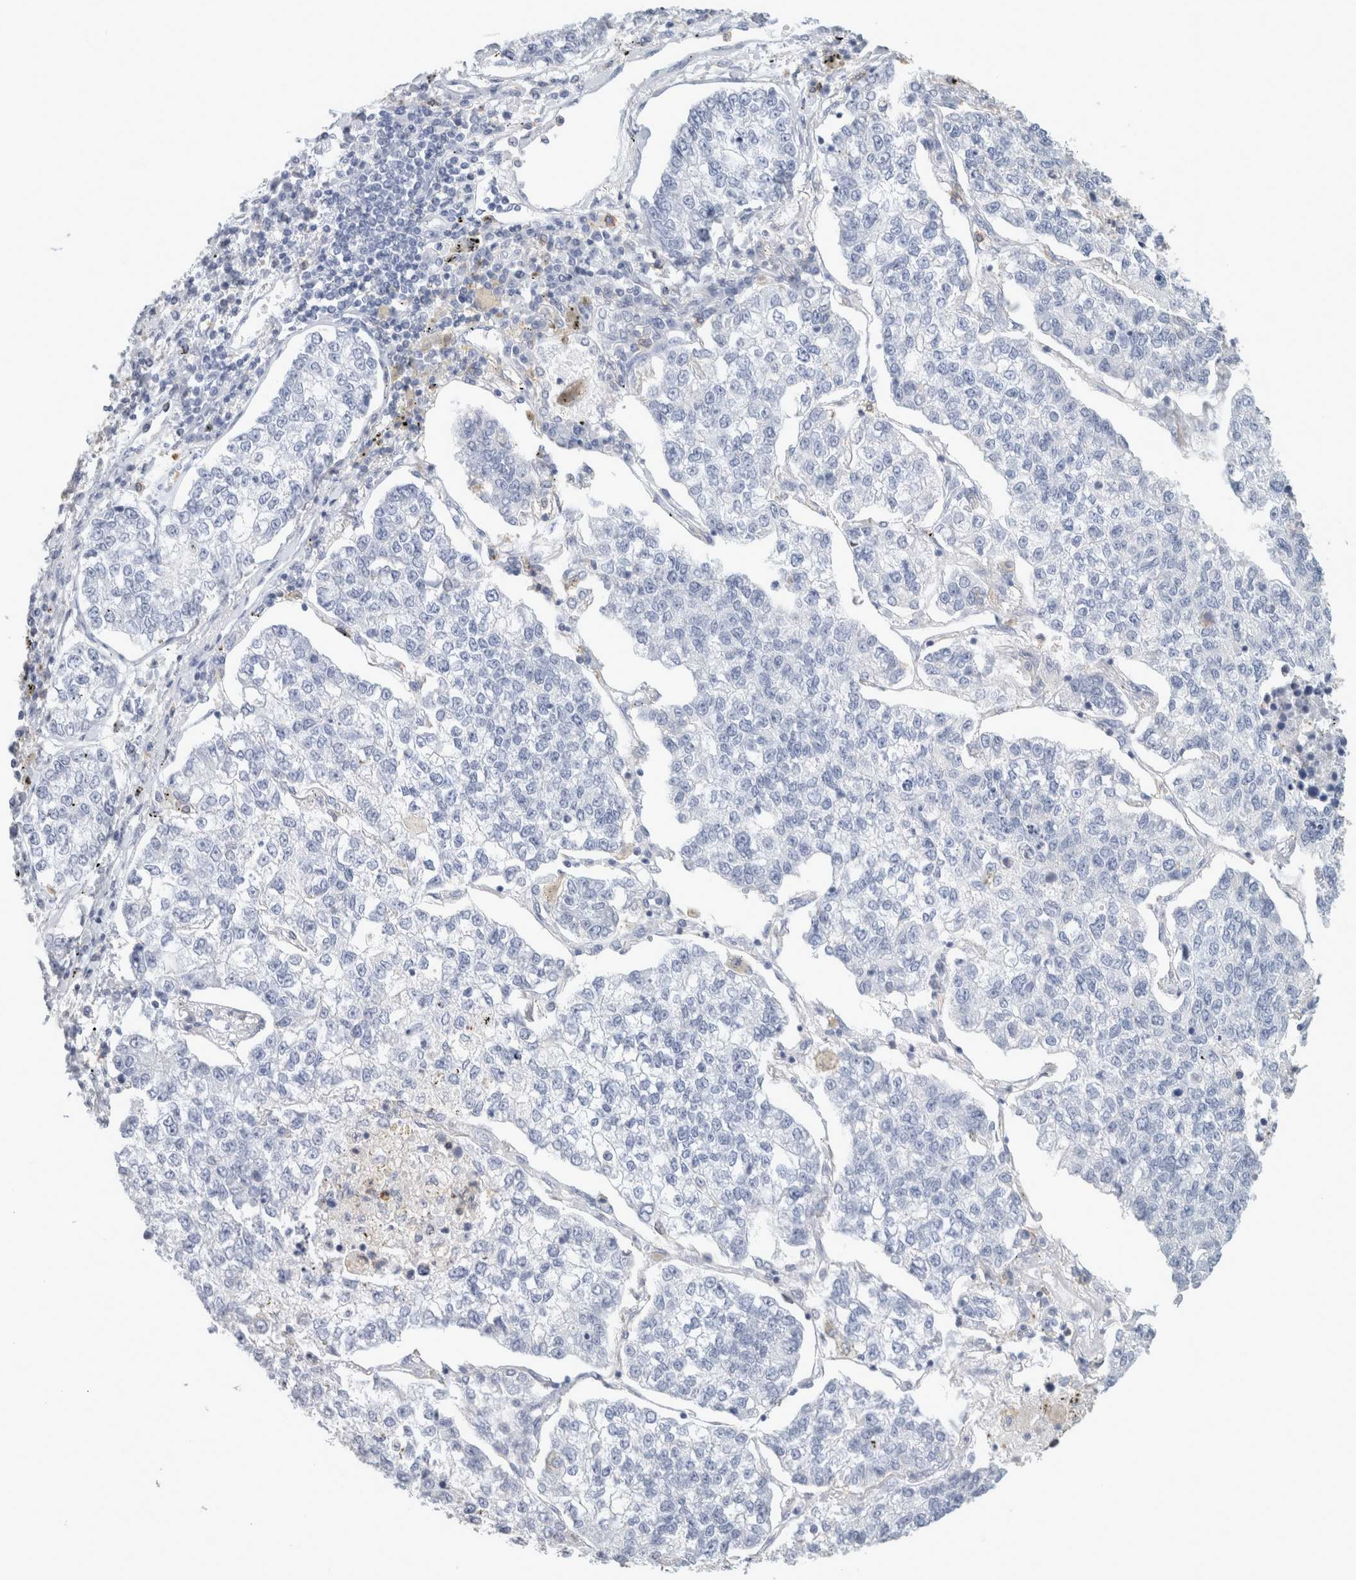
{"staining": {"intensity": "negative", "quantity": "none", "location": "none"}, "tissue": "lung cancer", "cell_type": "Tumor cells", "image_type": "cancer", "snomed": [{"axis": "morphology", "description": "Adenocarcinoma, NOS"}, {"axis": "topography", "description": "Lung"}], "caption": "A high-resolution micrograph shows immunohistochemistry staining of lung cancer (adenocarcinoma), which reveals no significant expression in tumor cells.", "gene": "P2RY2", "patient": {"sex": "male", "age": 49}}